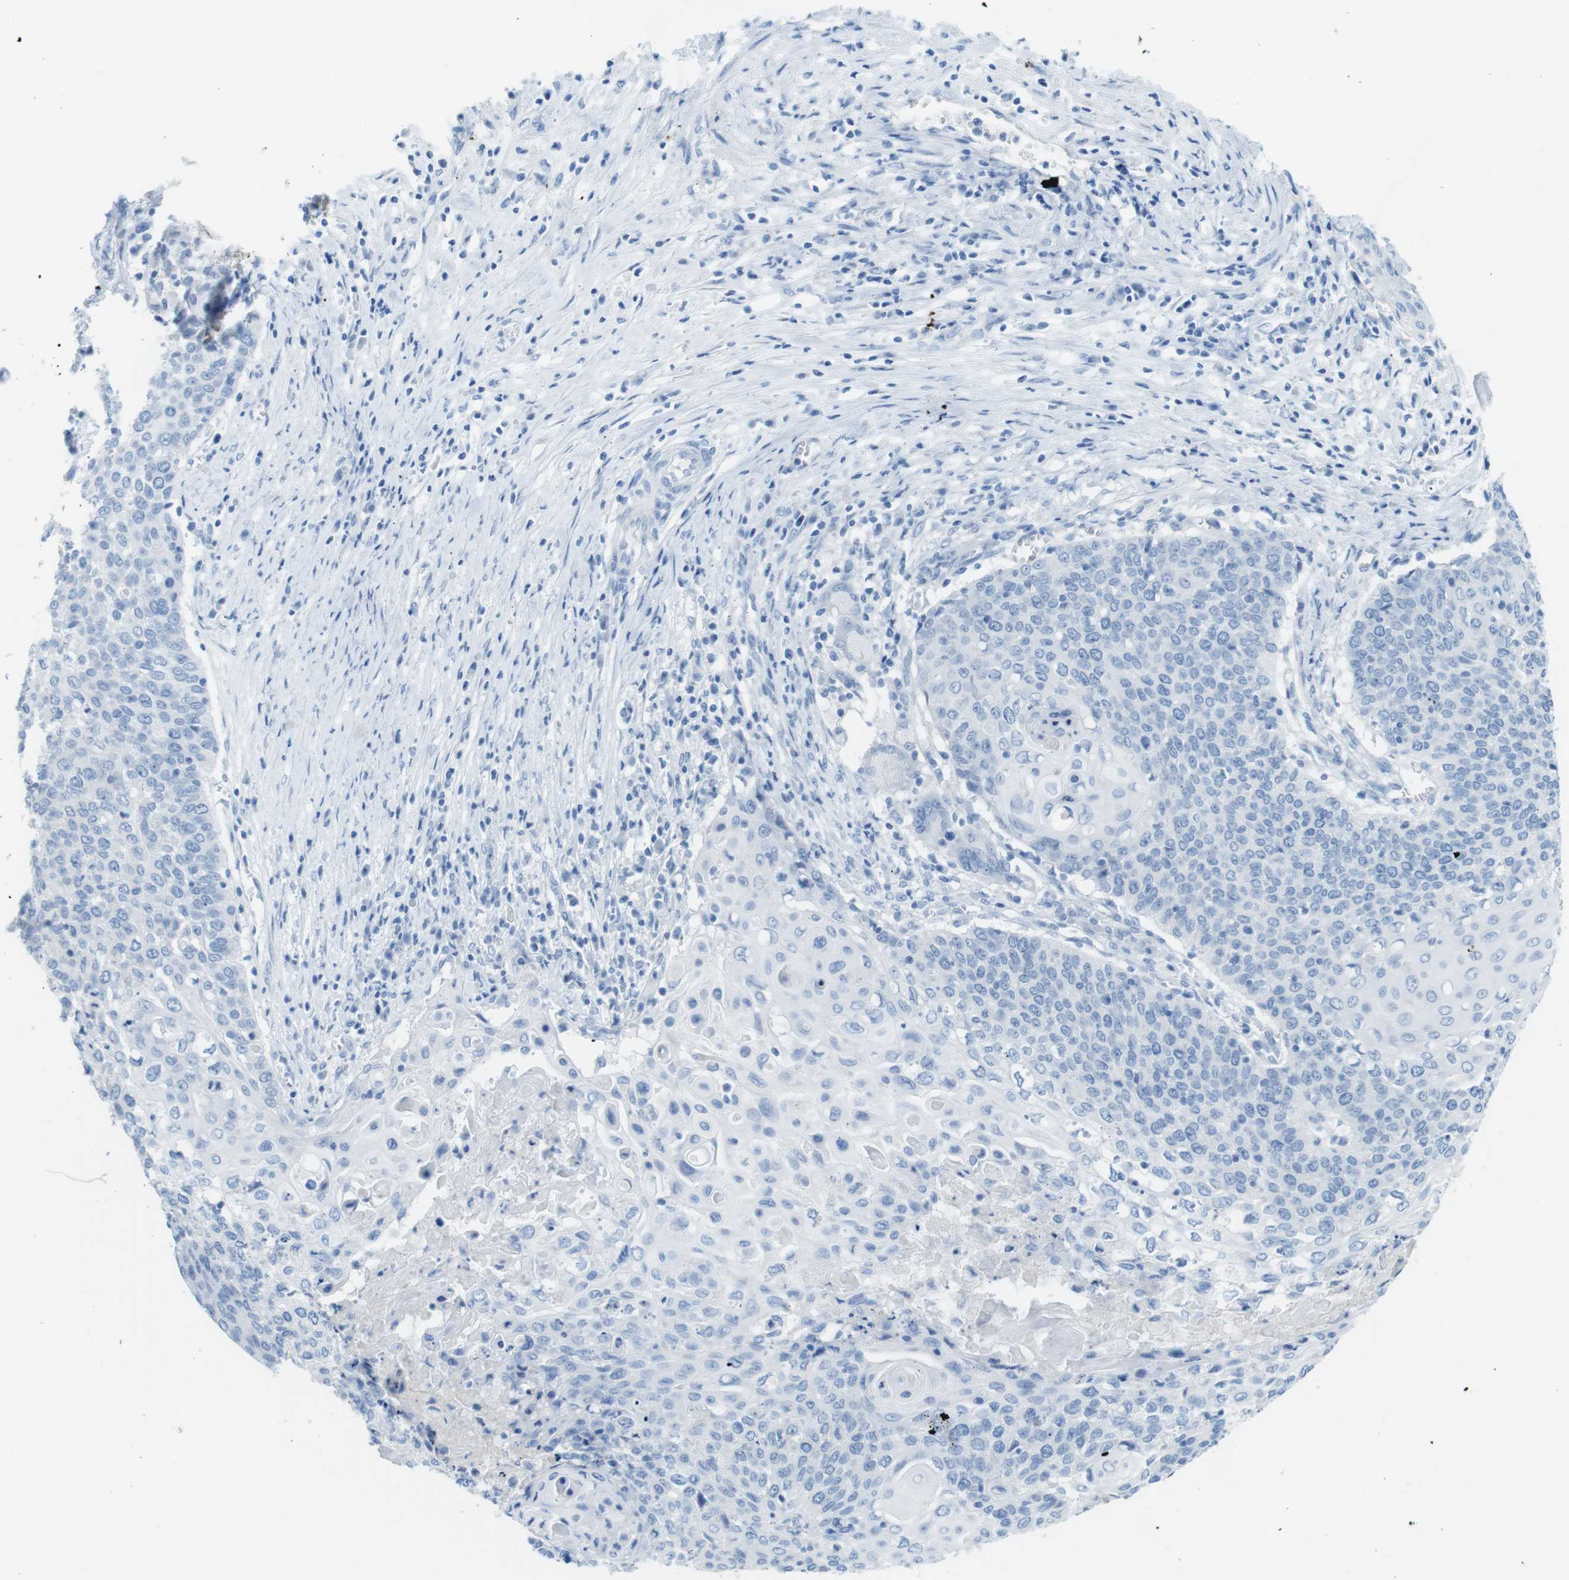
{"staining": {"intensity": "negative", "quantity": "none", "location": "none"}, "tissue": "cervical cancer", "cell_type": "Tumor cells", "image_type": "cancer", "snomed": [{"axis": "morphology", "description": "Squamous cell carcinoma, NOS"}, {"axis": "topography", "description": "Cervix"}], "caption": "Immunohistochemical staining of cervical cancer displays no significant staining in tumor cells.", "gene": "GAP43", "patient": {"sex": "female", "age": 39}}